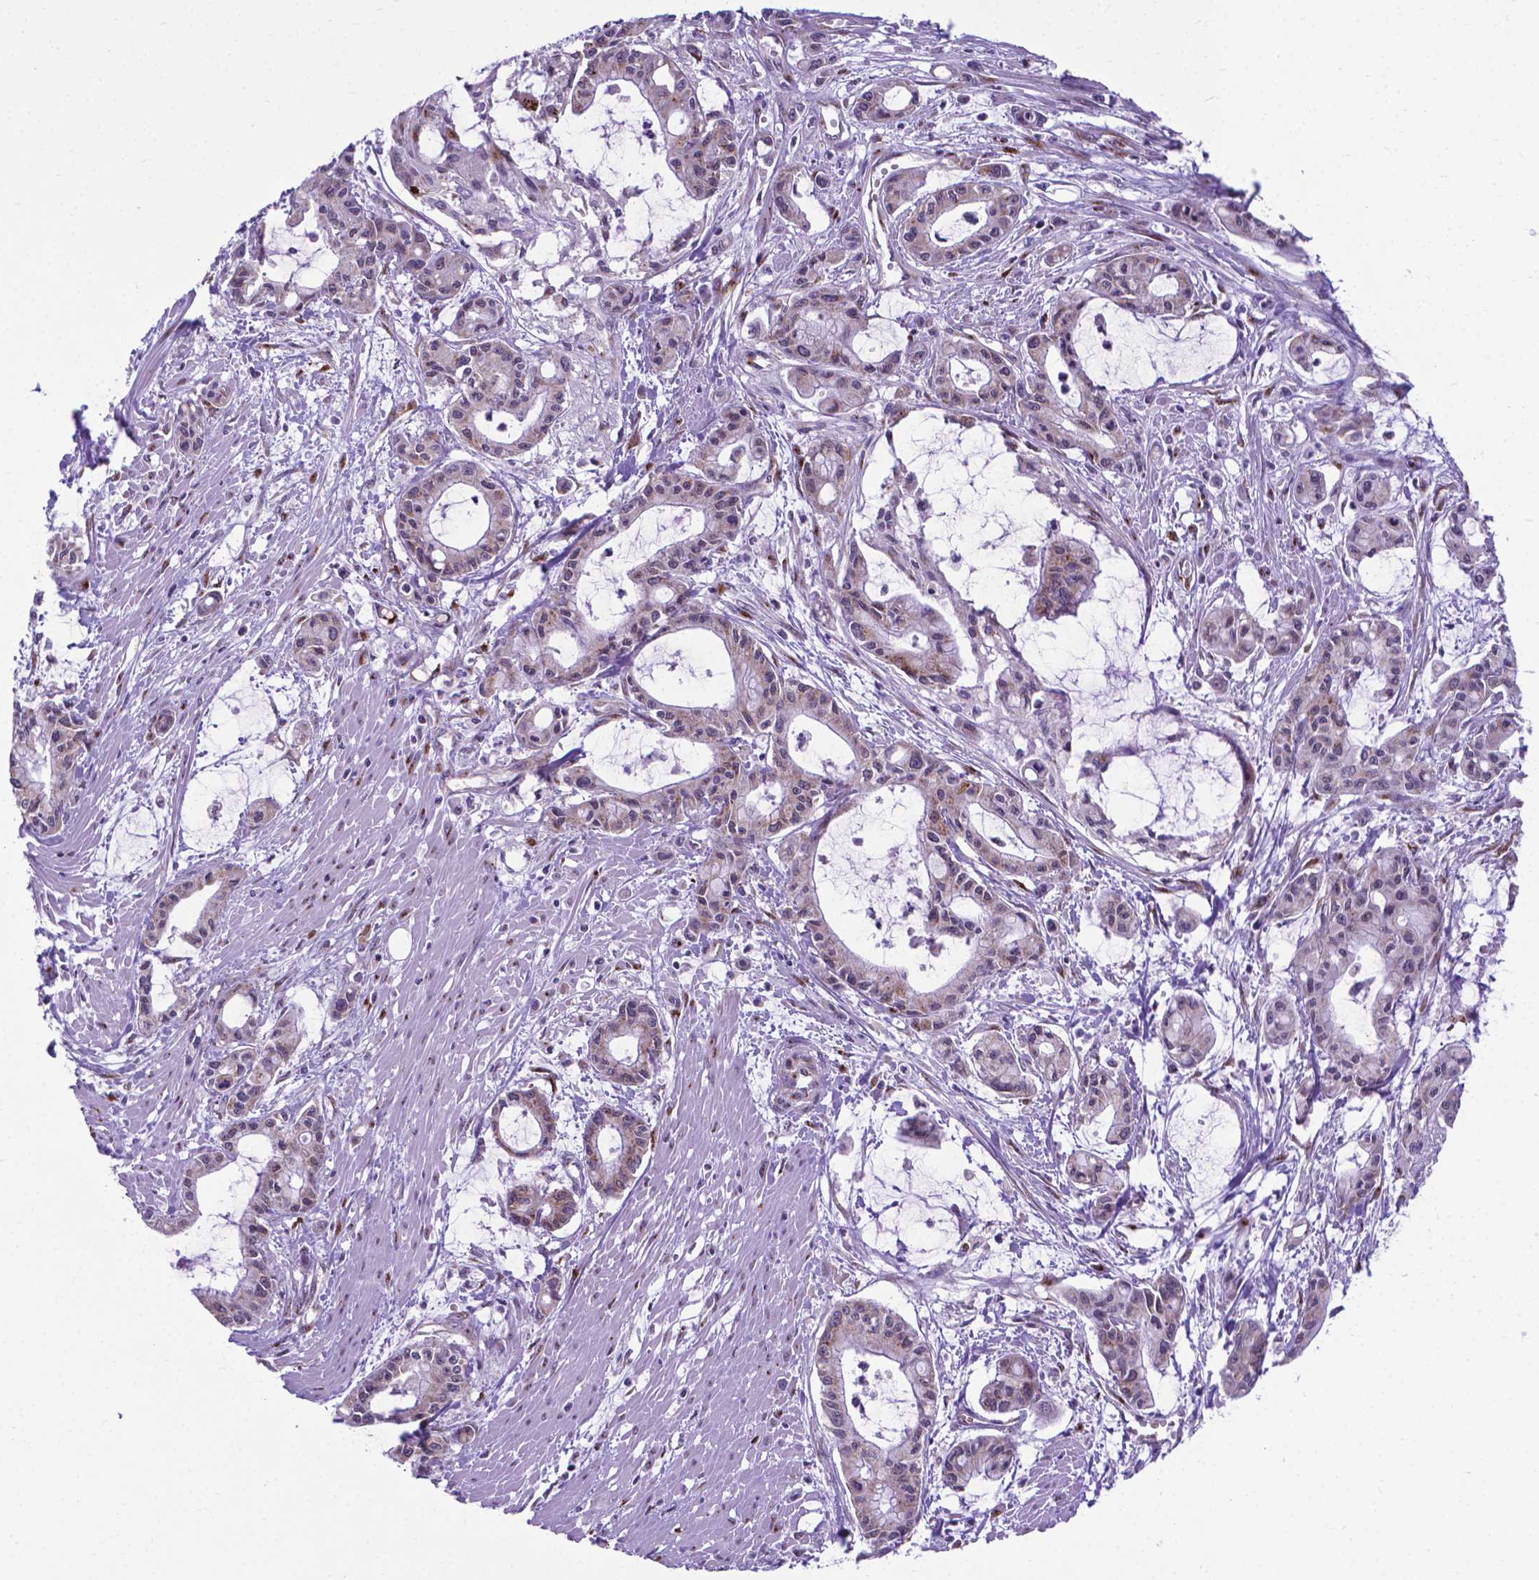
{"staining": {"intensity": "negative", "quantity": "none", "location": "none"}, "tissue": "pancreatic cancer", "cell_type": "Tumor cells", "image_type": "cancer", "snomed": [{"axis": "morphology", "description": "Adenocarcinoma, NOS"}, {"axis": "topography", "description": "Pancreas"}], "caption": "IHC image of human pancreatic adenocarcinoma stained for a protein (brown), which displays no expression in tumor cells.", "gene": "MRPL10", "patient": {"sex": "male", "age": 48}}